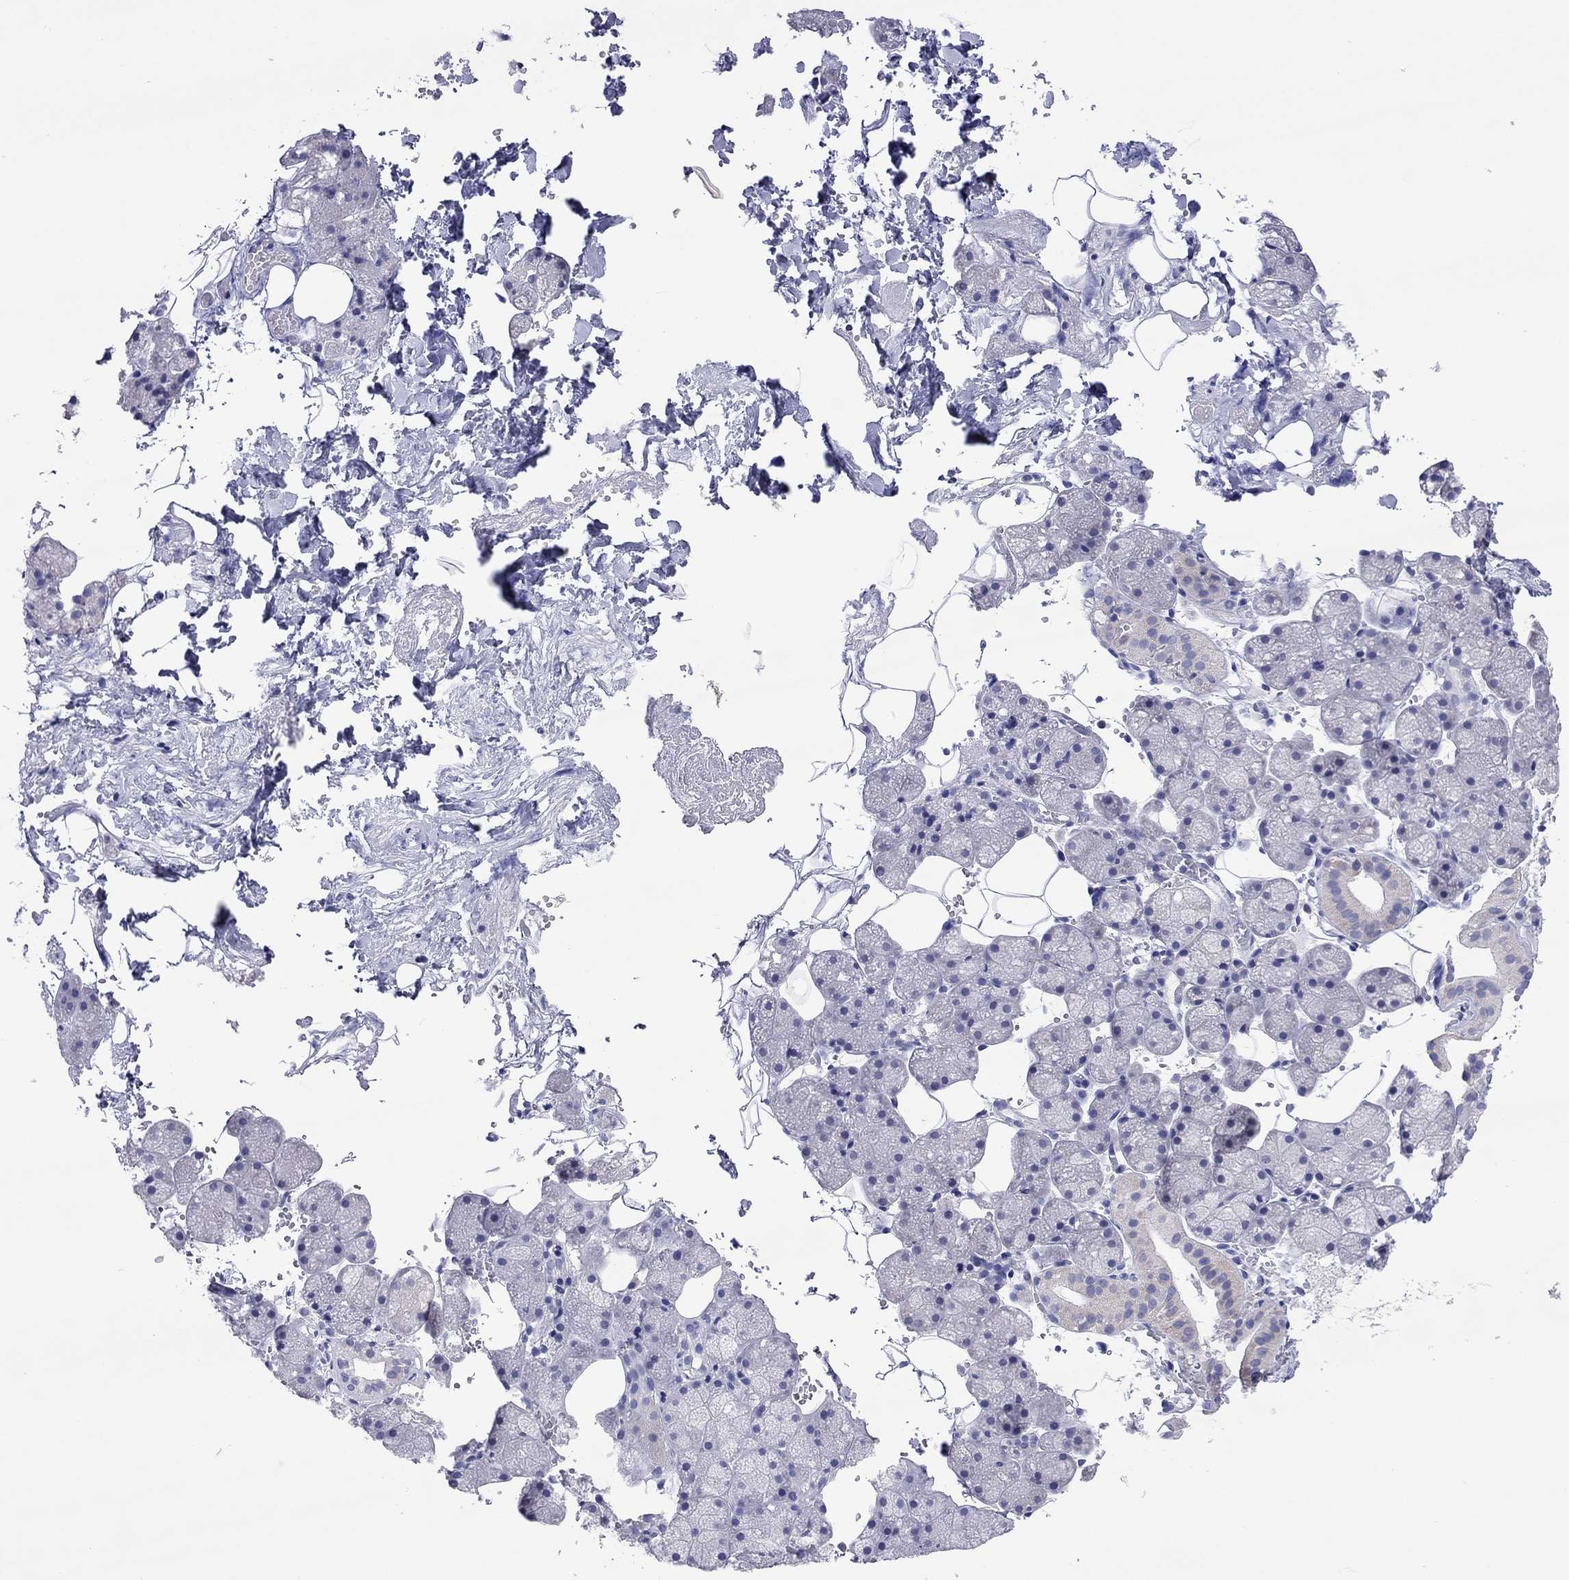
{"staining": {"intensity": "negative", "quantity": "none", "location": "none"}, "tissue": "salivary gland", "cell_type": "Glandular cells", "image_type": "normal", "snomed": [{"axis": "morphology", "description": "Normal tissue, NOS"}, {"axis": "topography", "description": "Salivary gland"}], "caption": "DAB (3,3'-diaminobenzidine) immunohistochemical staining of benign salivary gland demonstrates no significant expression in glandular cells.", "gene": "COL9A1", "patient": {"sex": "male", "age": 38}}